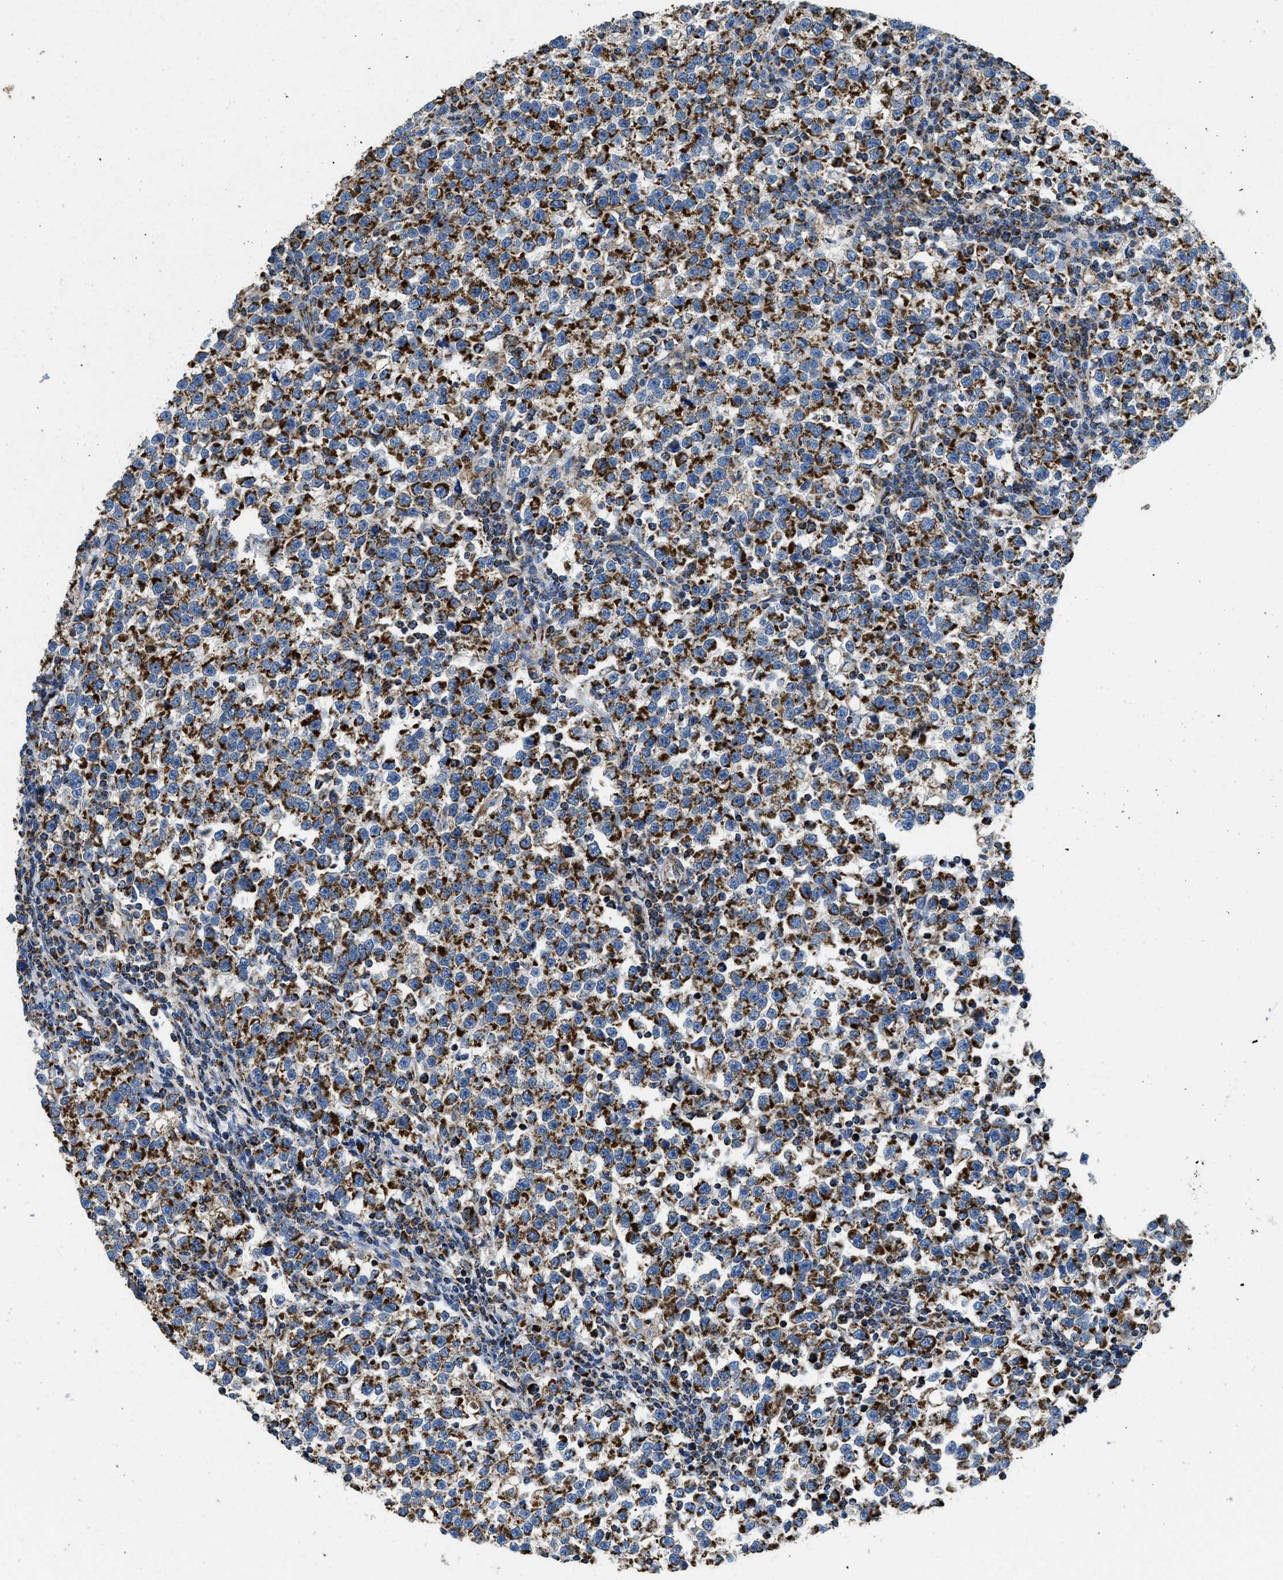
{"staining": {"intensity": "strong", "quantity": "25%-75%", "location": "cytoplasmic/membranous"}, "tissue": "testis cancer", "cell_type": "Tumor cells", "image_type": "cancer", "snomed": [{"axis": "morphology", "description": "Normal tissue, NOS"}, {"axis": "morphology", "description": "Seminoma, NOS"}, {"axis": "topography", "description": "Testis"}], "caption": "A micrograph showing strong cytoplasmic/membranous positivity in approximately 25%-75% of tumor cells in testis cancer, as visualized by brown immunohistochemical staining.", "gene": "STK33", "patient": {"sex": "male", "age": 43}}